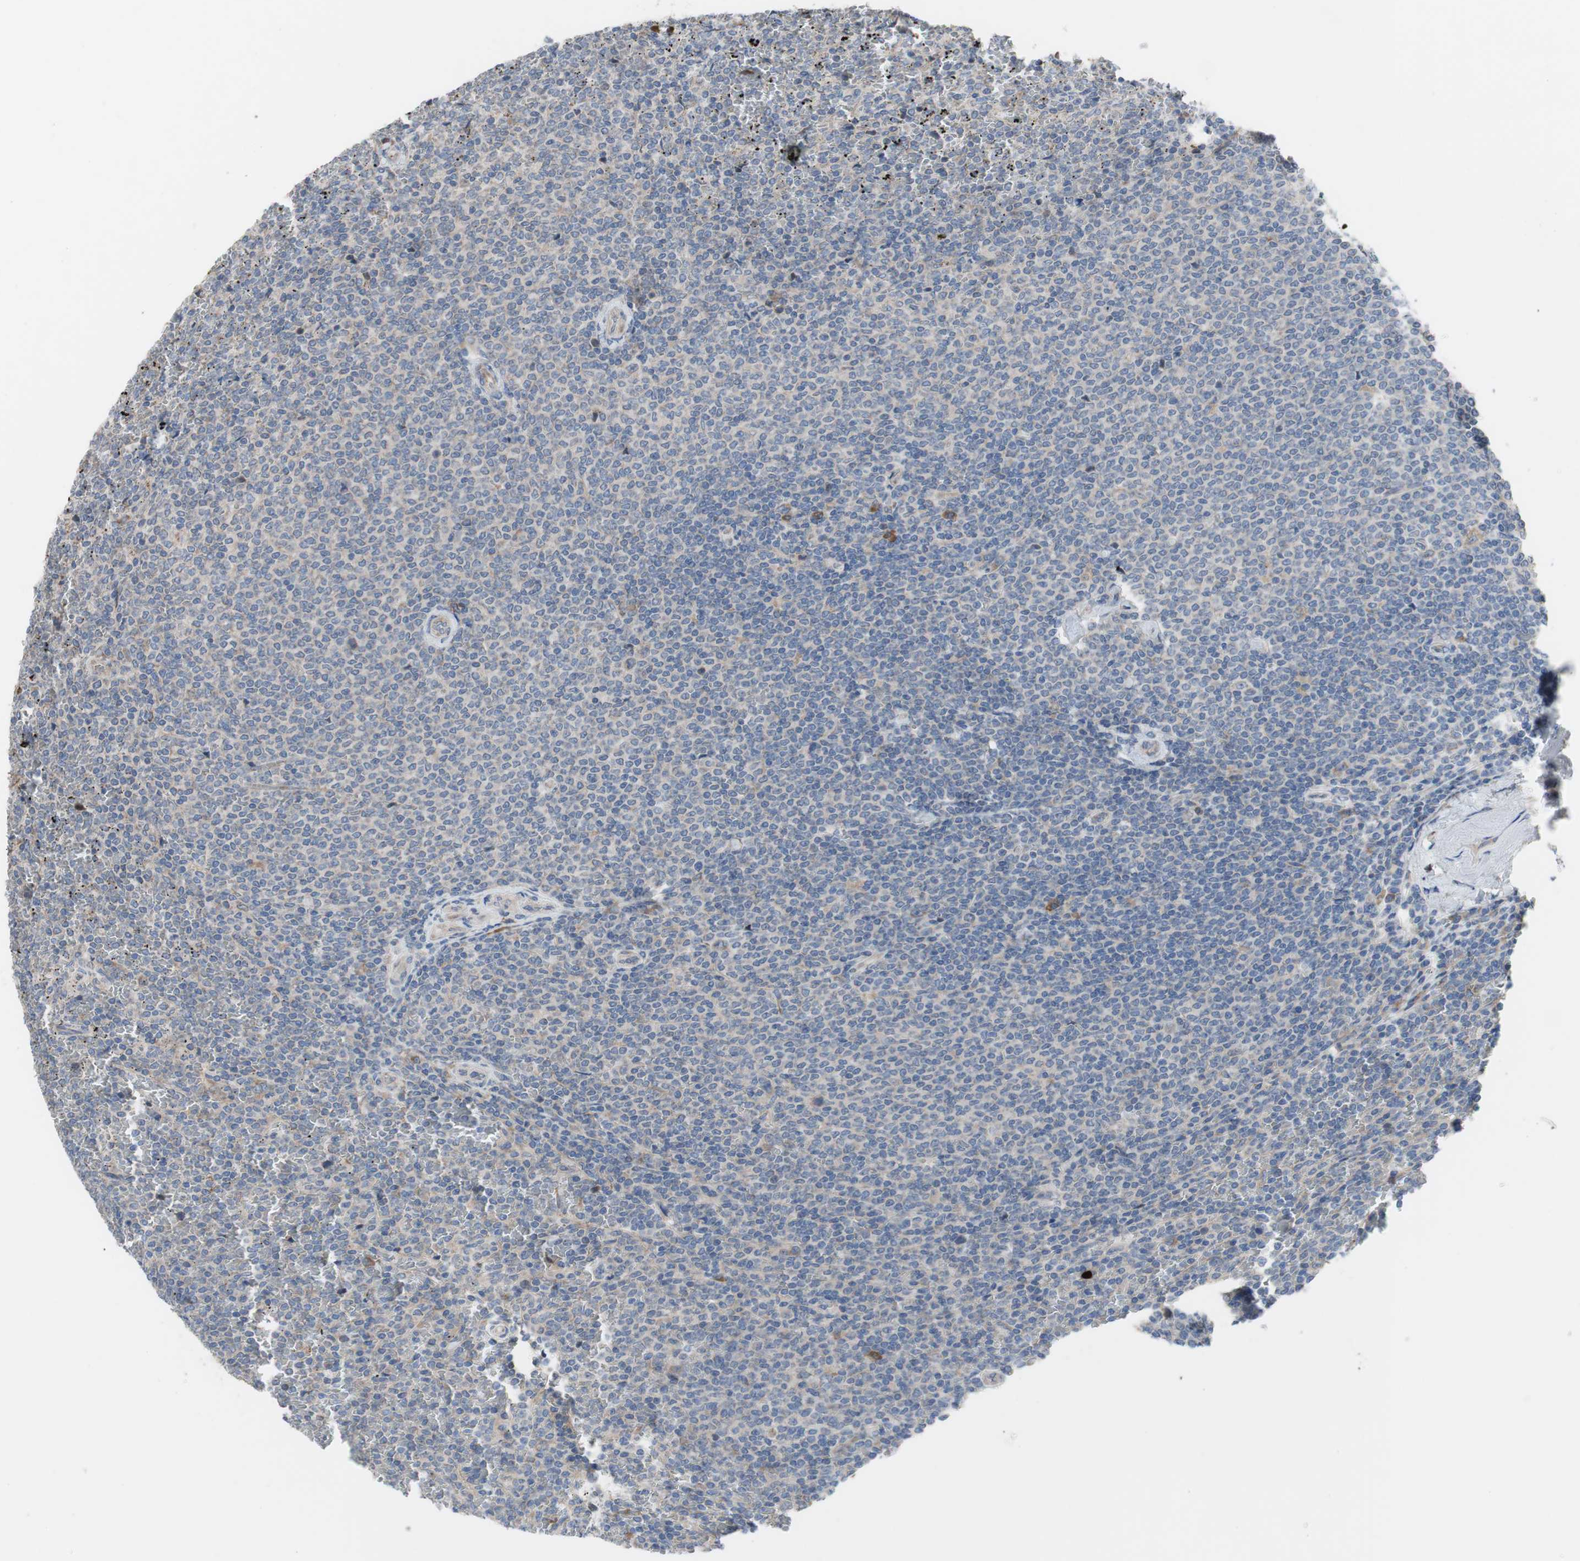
{"staining": {"intensity": "weak", "quantity": "<25%", "location": "cytoplasmic/membranous"}, "tissue": "lymphoma", "cell_type": "Tumor cells", "image_type": "cancer", "snomed": [{"axis": "morphology", "description": "Malignant lymphoma, non-Hodgkin's type, Low grade"}, {"axis": "topography", "description": "Spleen"}], "caption": "Low-grade malignant lymphoma, non-Hodgkin's type was stained to show a protein in brown. There is no significant positivity in tumor cells. The staining was performed using DAB to visualize the protein expression in brown, while the nuclei were stained in blue with hematoxylin (Magnification: 20x).", "gene": "TTC14", "patient": {"sex": "female", "age": 77}}